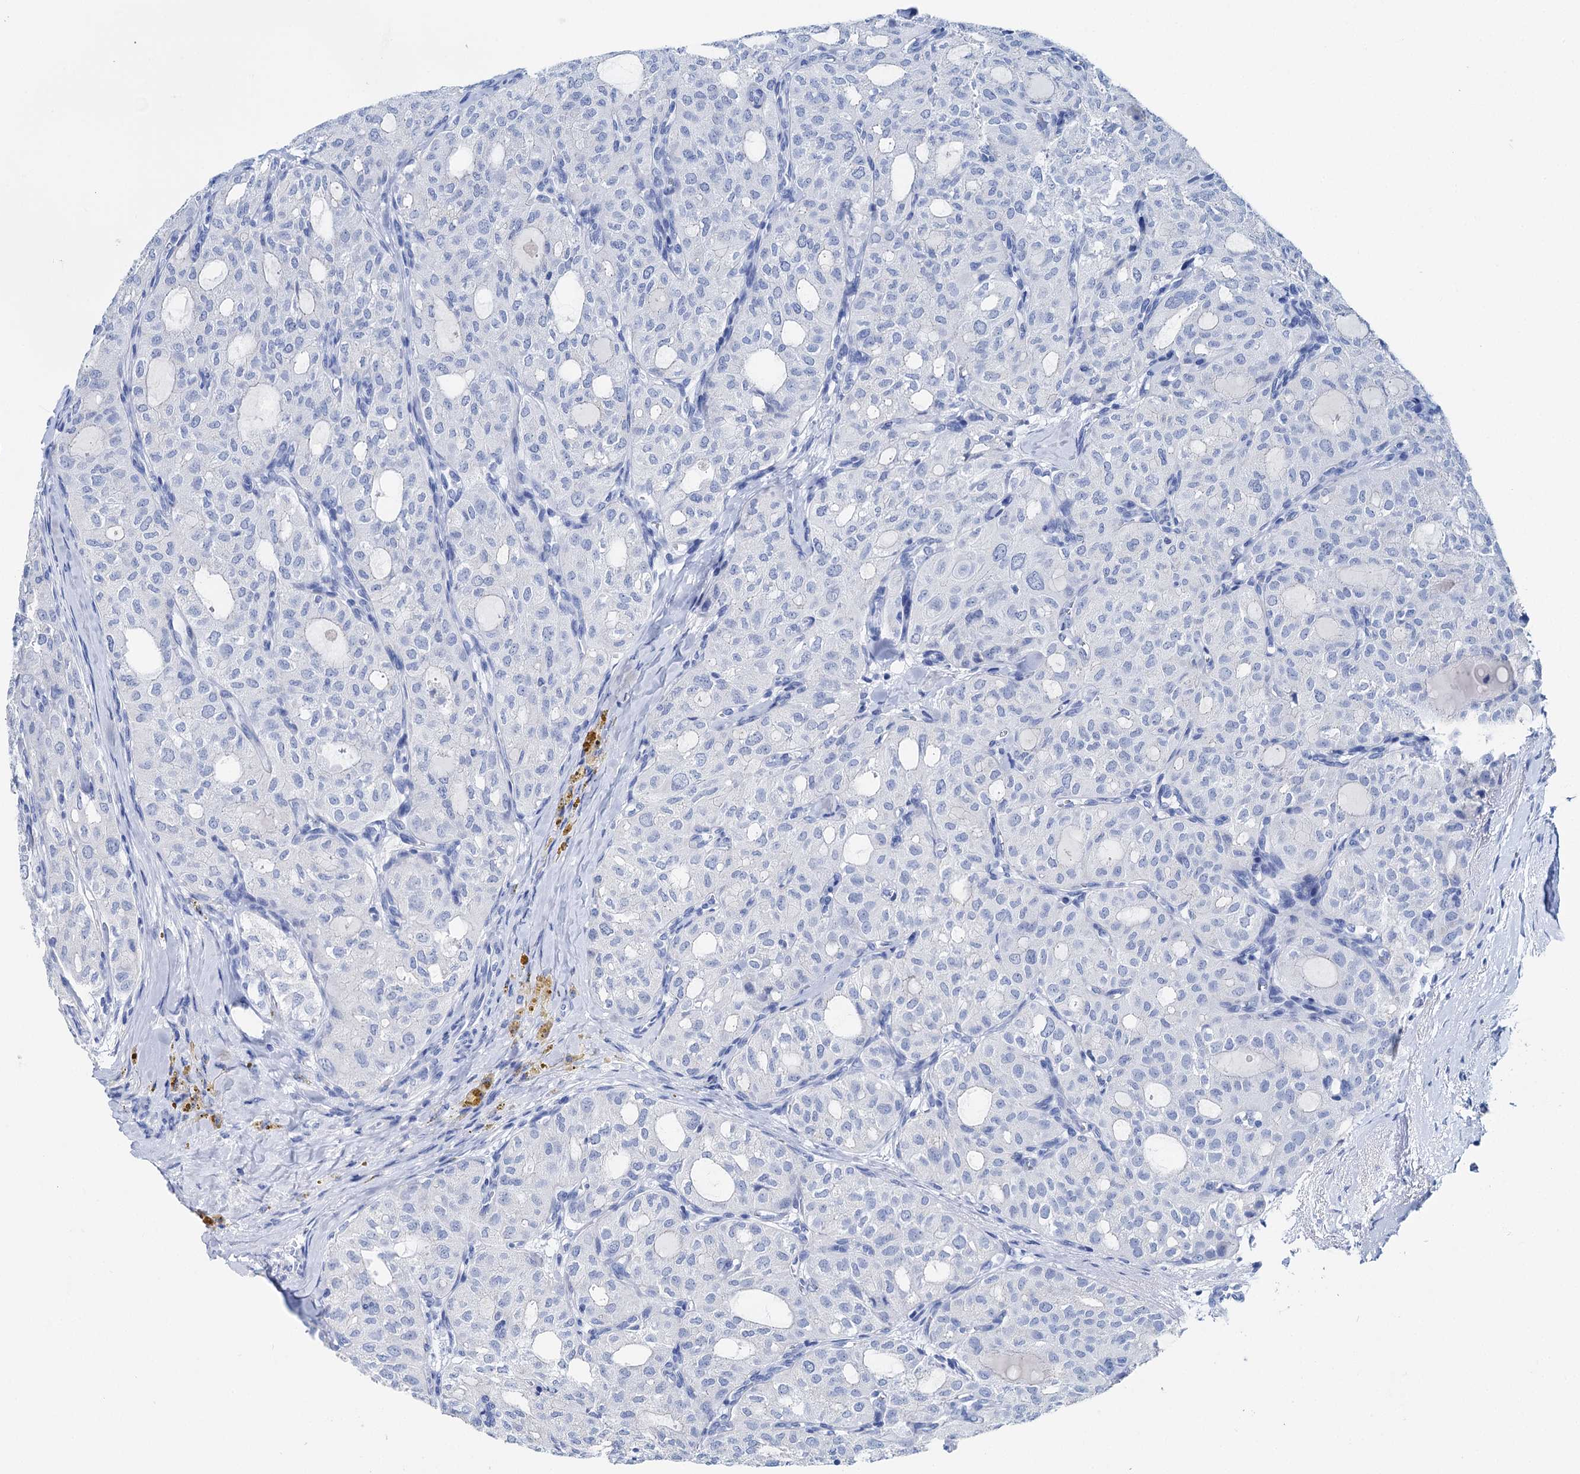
{"staining": {"intensity": "negative", "quantity": "none", "location": "none"}, "tissue": "thyroid cancer", "cell_type": "Tumor cells", "image_type": "cancer", "snomed": [{"axis": "morphology", "description": "Follicular adenoma carcinoma, NOS"}, {"axis": "topography", "description": "Thyroid gland"}], "caption": "DAB immunohistochemical staining of follicular adenoma carcinoma (thyroid) exhibits no significant staining in tumor cells.", "gene": "BRINP1", "patient": {"sex": "male", "age": 75}}